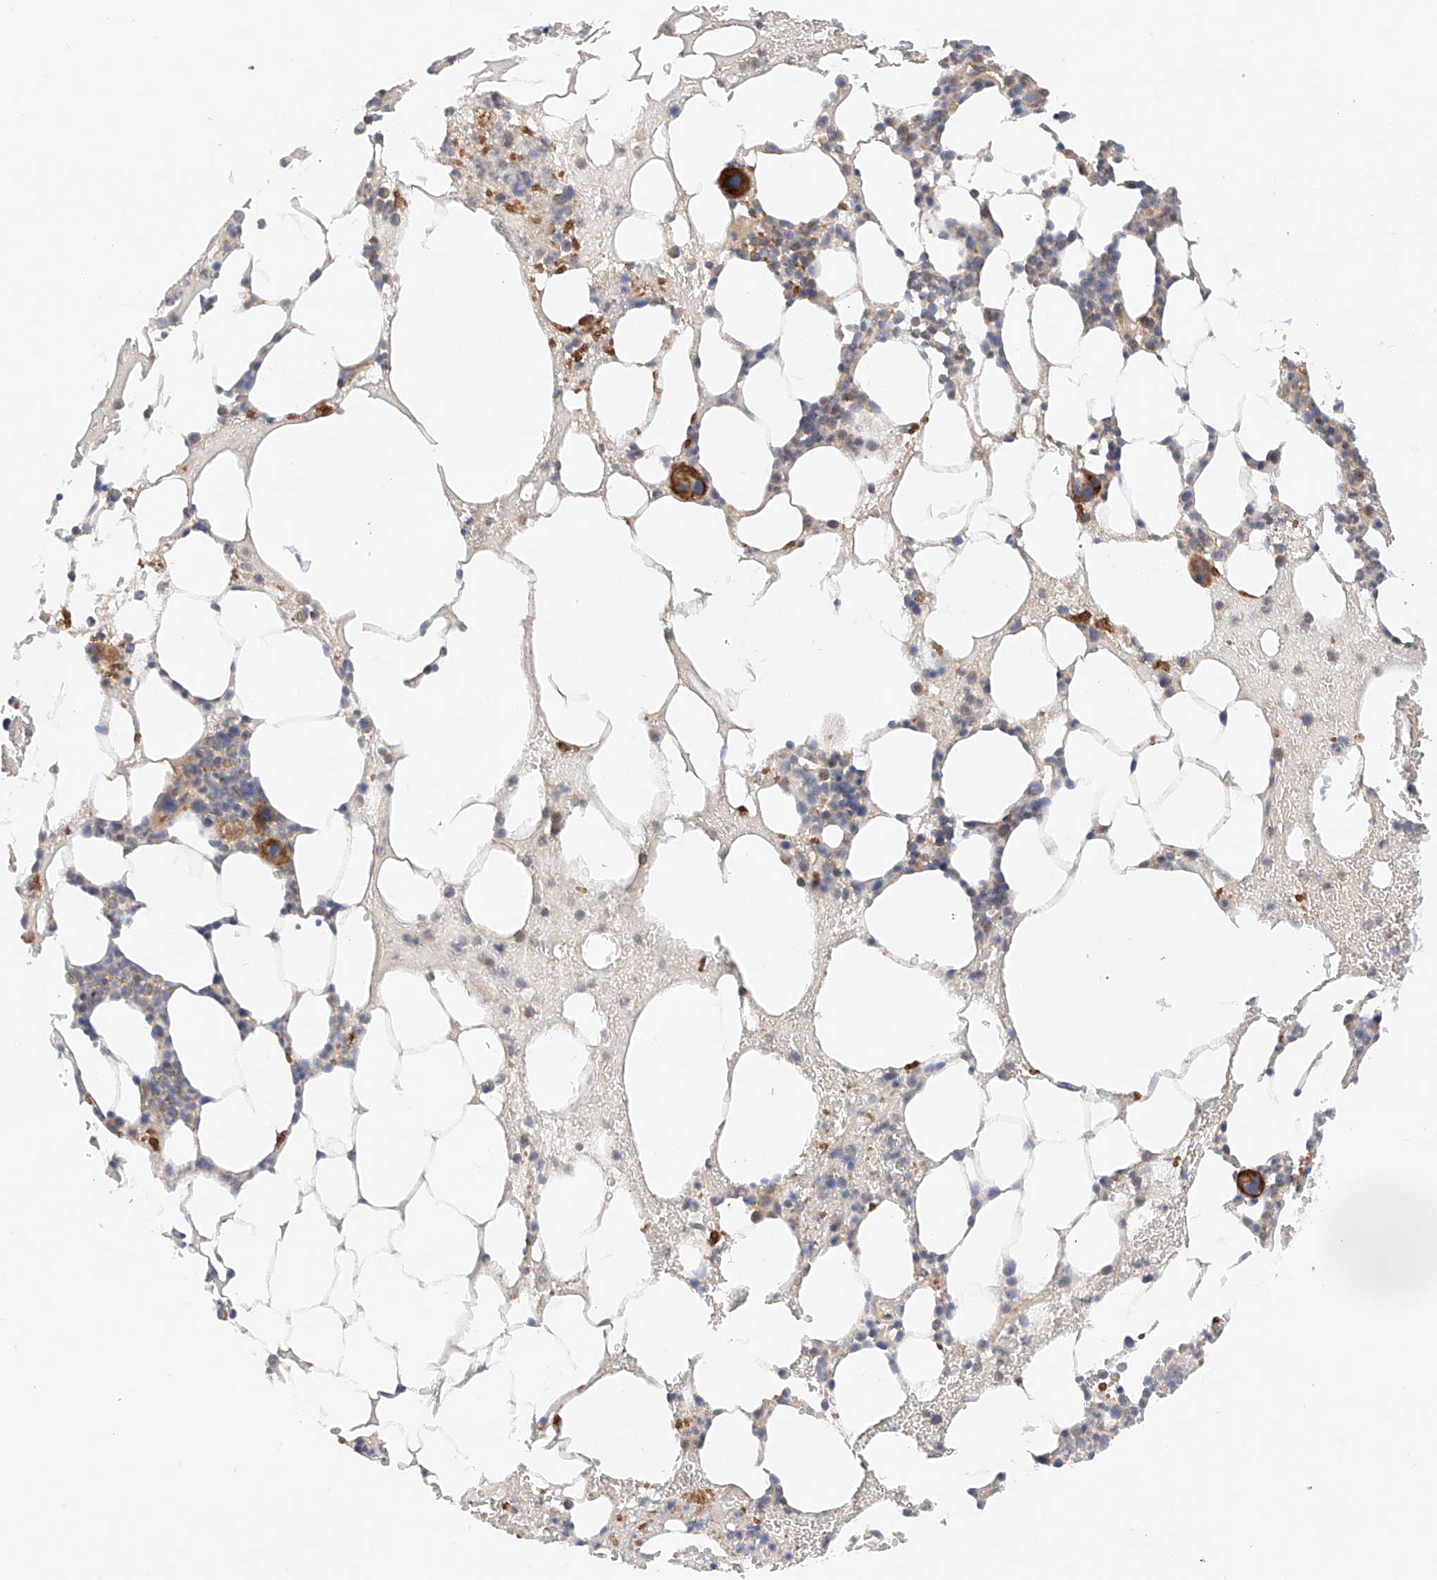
{"staining": {"intensity": "strong", "quantity": "<25%", "location": "cytoplasmic/membranous"}, "tissue": "bone marrow", "cell_type": "Hematopoietic cells", "image_type": "normal", "snomed": [{"axis": "morphology", "description": "Normal tissue, NOS"}, {"axis": "morphology", "description": "Inflammation, NOS"}, {"axis": "topography", "description": "Bone marrow"}], "caption": "An immunohistochemistry micrograph of benign tissue is shown. Protein staining in brown highlights strong cytoplasmic/membranous positivity in bone marrow within hematopoietic cells. The staining is performed using DAB (3,3'-diaminobenzidine) brown chromogen to label protein expression. The nuclei are counter-stained blue using hematoxylin.", "gene": "NR1D1", "patient": {"sex": "female", "age": 78}}